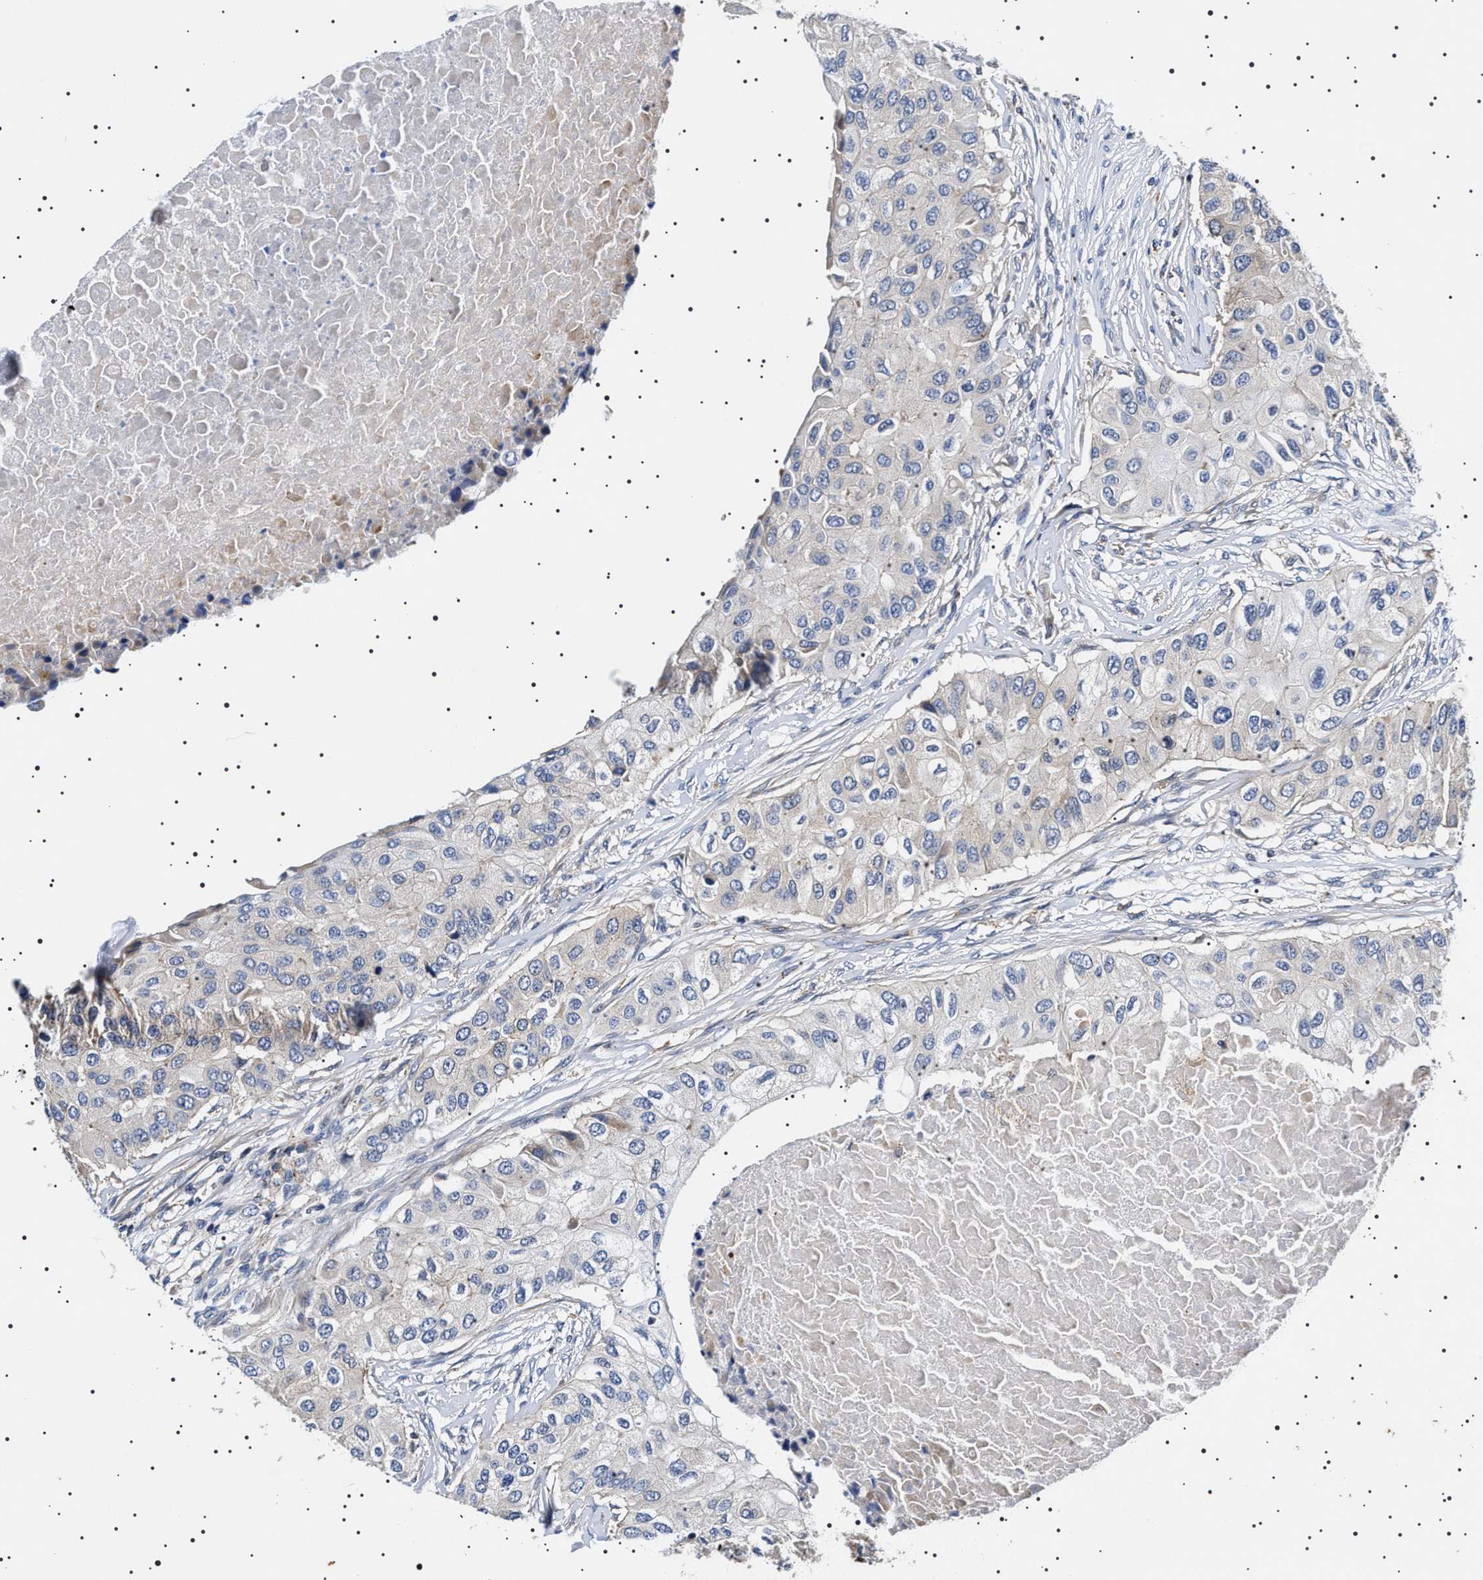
{"staining": {"intensity": "negative", "quantity": "none", "location": "none"}, "tissue": "breast cancer", "cell_type": "Tumor cells", "image_type": "cancer", "snomed": [{"axis": "morphology", "description": "Normal tissue, NOS"}, {"axis": "morphology", "description": "Duct carcinoma"}, {"axis": "topography", "description": "Breast"}], "caption": "The micrograph exhibits no significant expression in tumor cells of breast invasive ductal carcinoma.", "gene": "SLC4A7", "patient": {"sex": "female", "age": 49}}